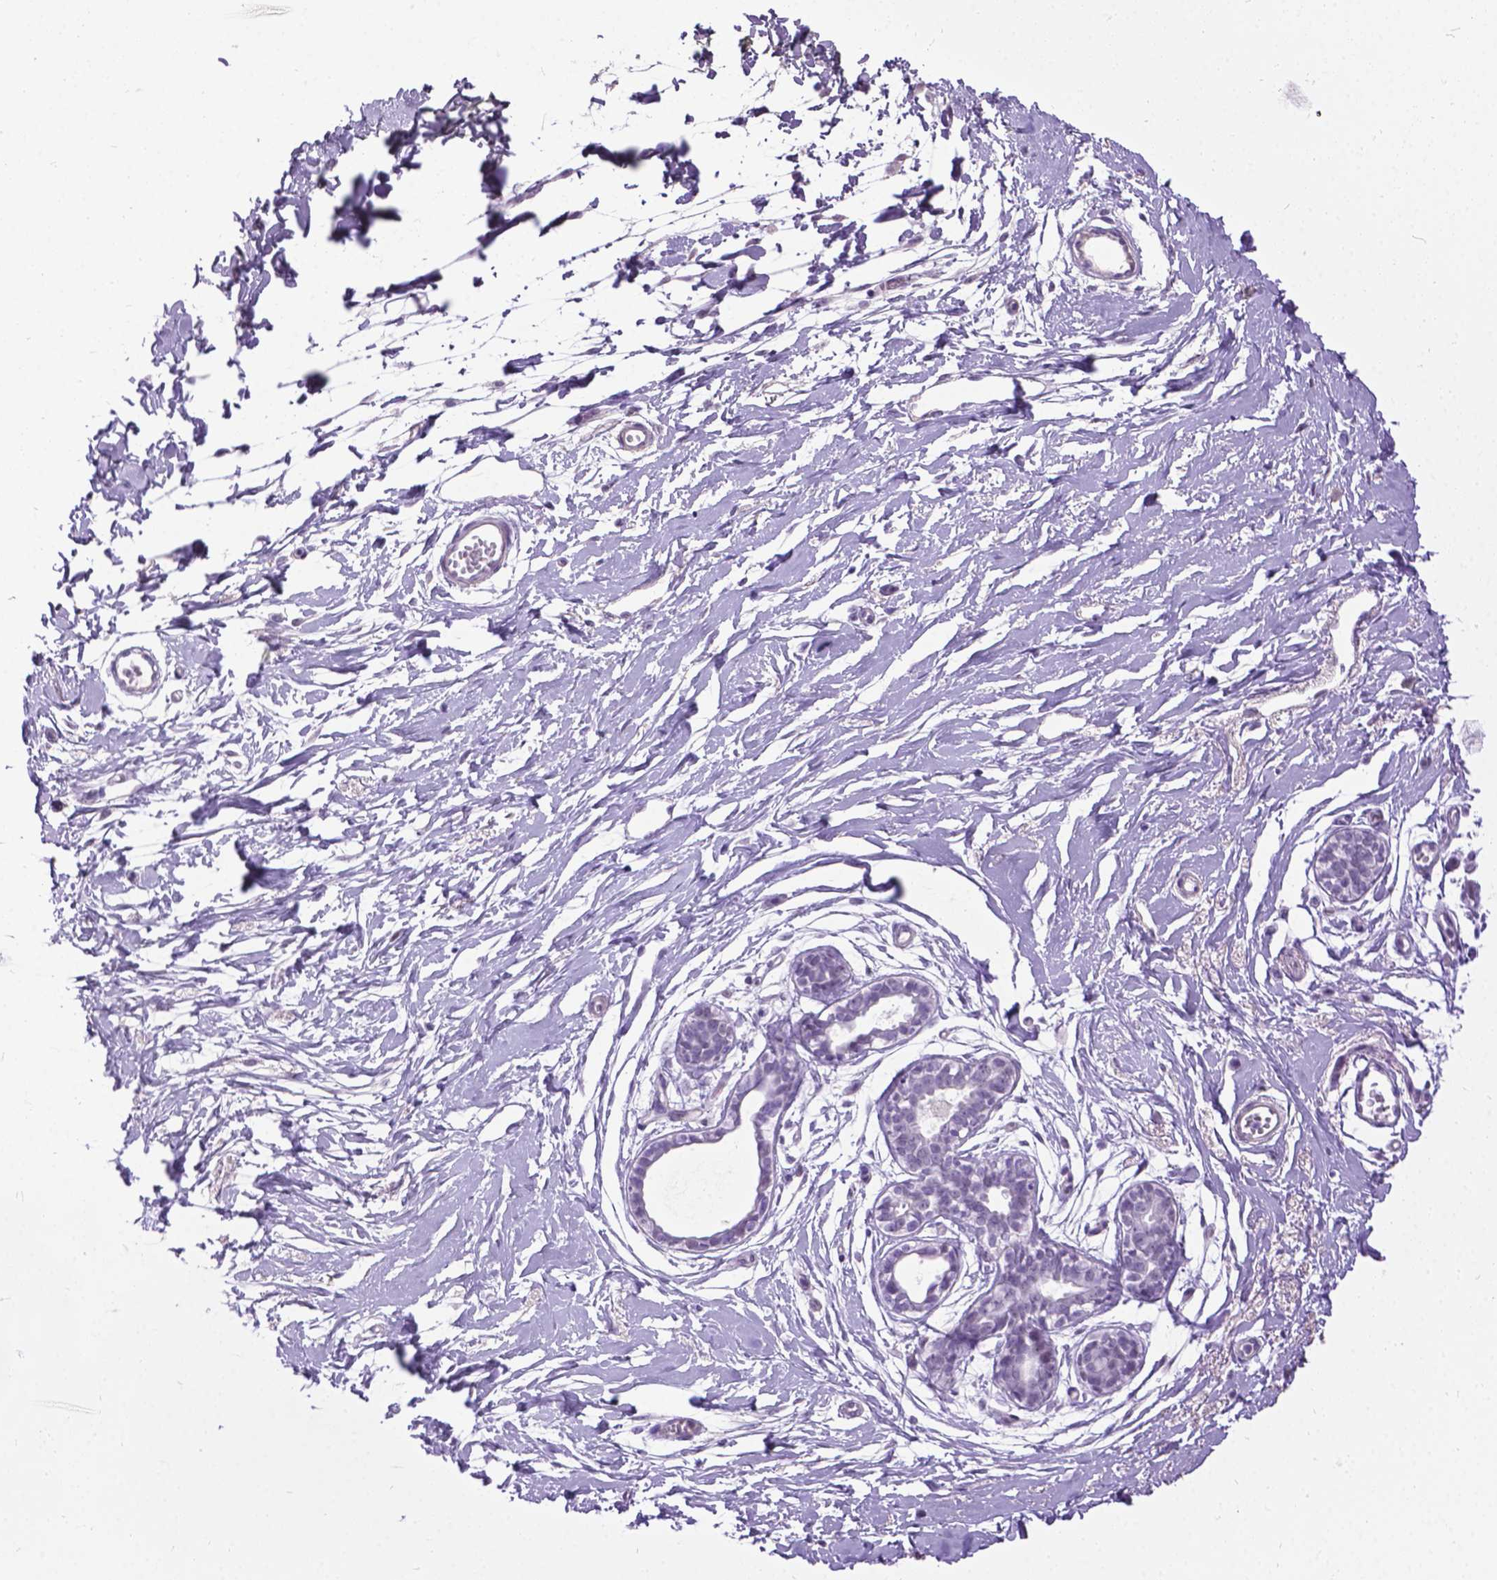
{"staining": {"intensity": "negative", "quantity": "none", "location": "none"}, "tissue": "breast", "cell_type": "Adipocytes", "image_type": "normal", "snomed": [{"axis": "morphology", "description": "Normal tissue, NOS"}, {"axis": "topography", "description": "Breast"}], "caption": "A high-resolution micrograph shows immunohistochemistry (IHC) staining of normal breast, which demonstrates no significant staining in adipocytes. (Stains: DAB (3,3'-diaminobenzidine) immunohistochemistry with hematoxylin counter stain, Microscopy: brightfield microscopy at high magnification).", "gene": "PROB1", "patient": {"sex": "female", "age": 49}}